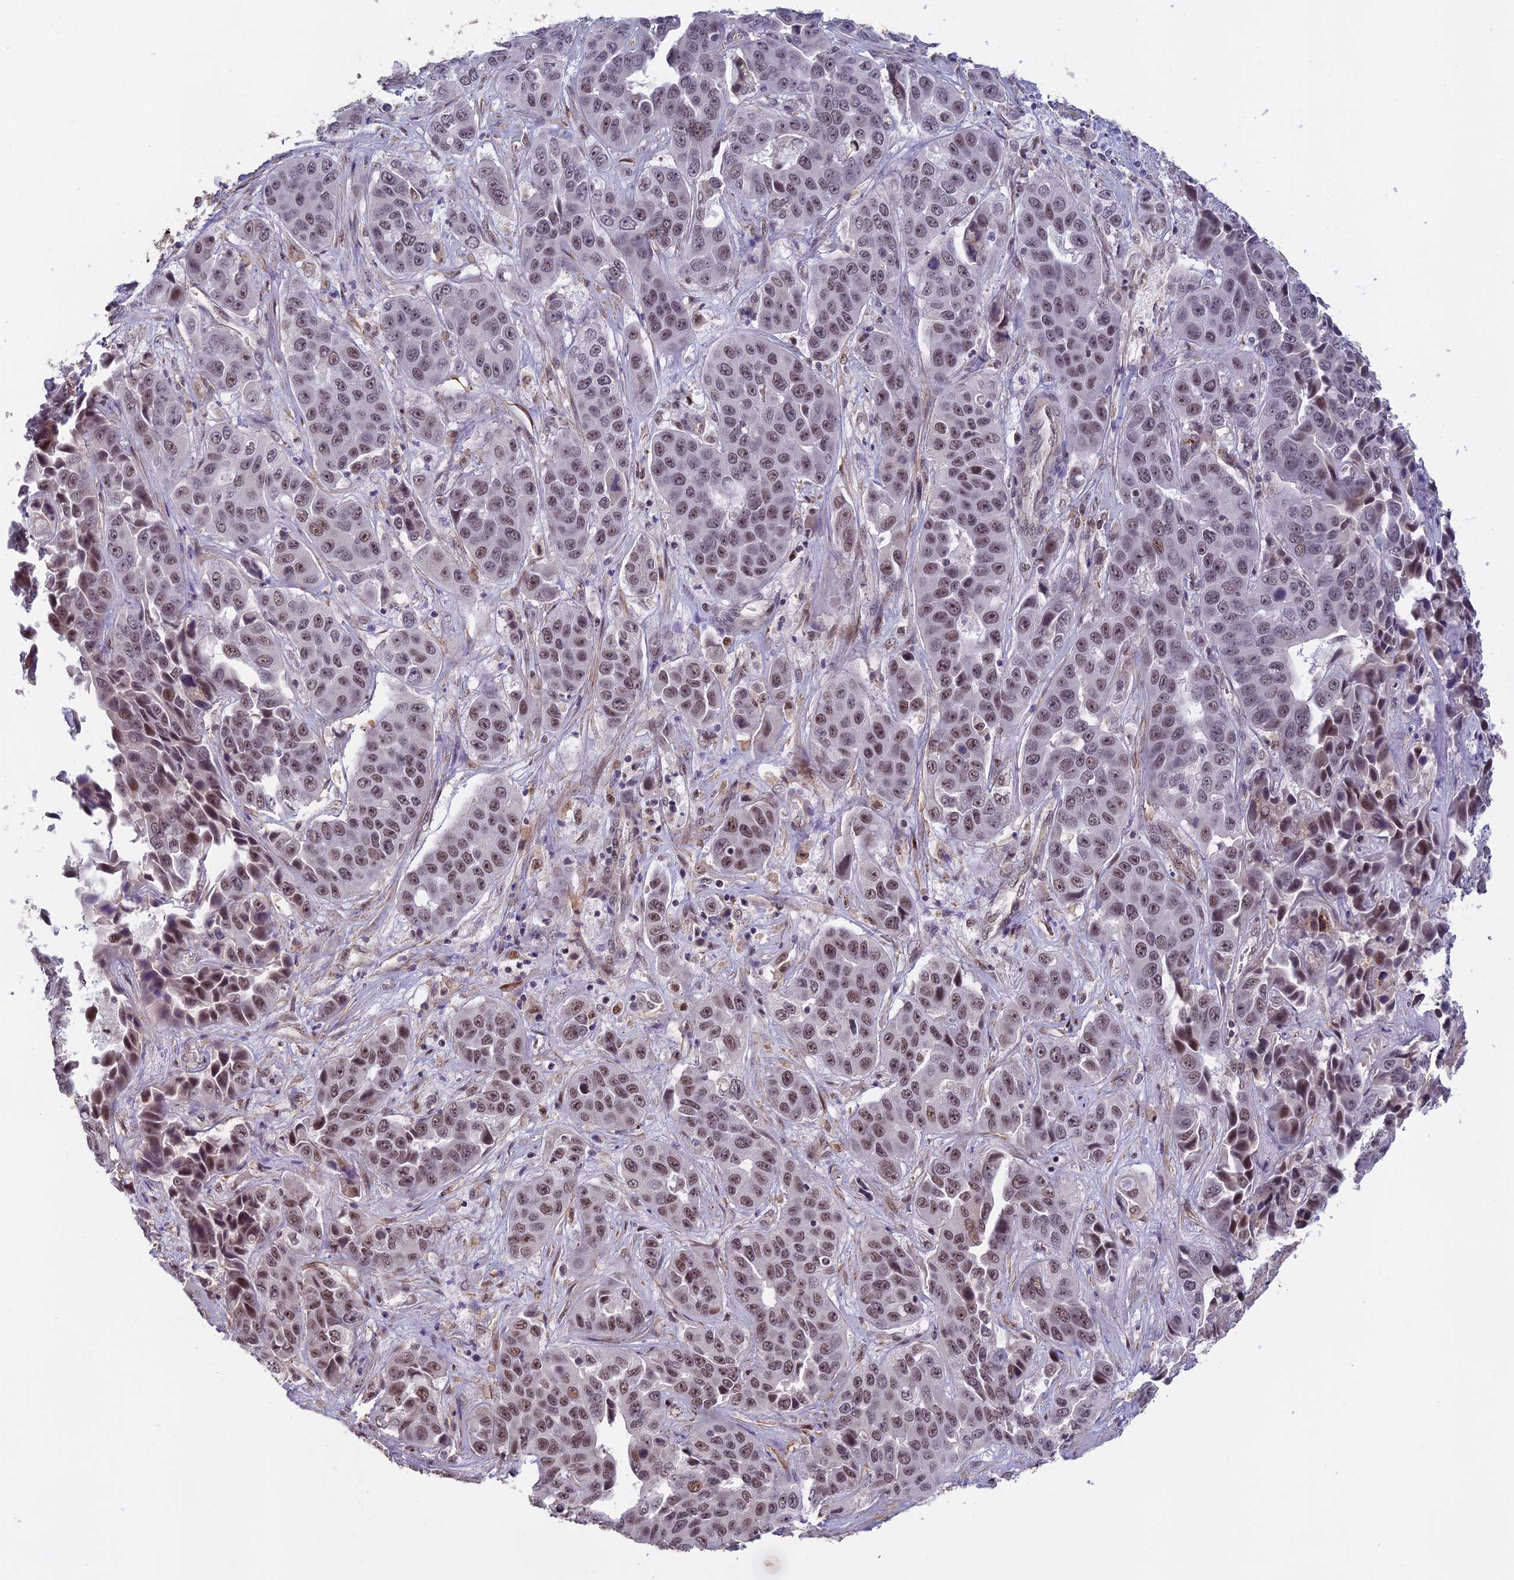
{"staining": {"intensity": "weak", "quantity": "25%-75%", "location": "cytoplasmic/membranous"}, "tissue": "liver cancer", "cell_type": "Tumor cells", "image_type": "cancer", "snomed": [{"axis": "morphology", "description": "Cholangiocarcinoma"}, {"axis": "topography", "description": "Liver"}], "caption": "Human cholangiocarcinoma (liver) stained with a brown dye demonstrates weak cytoplasmic/membranous positive staining in approximately 25%-75% of tumor cells.", "gene": "MORF4L1", "patient": {"sex": "female", "age": 52}}